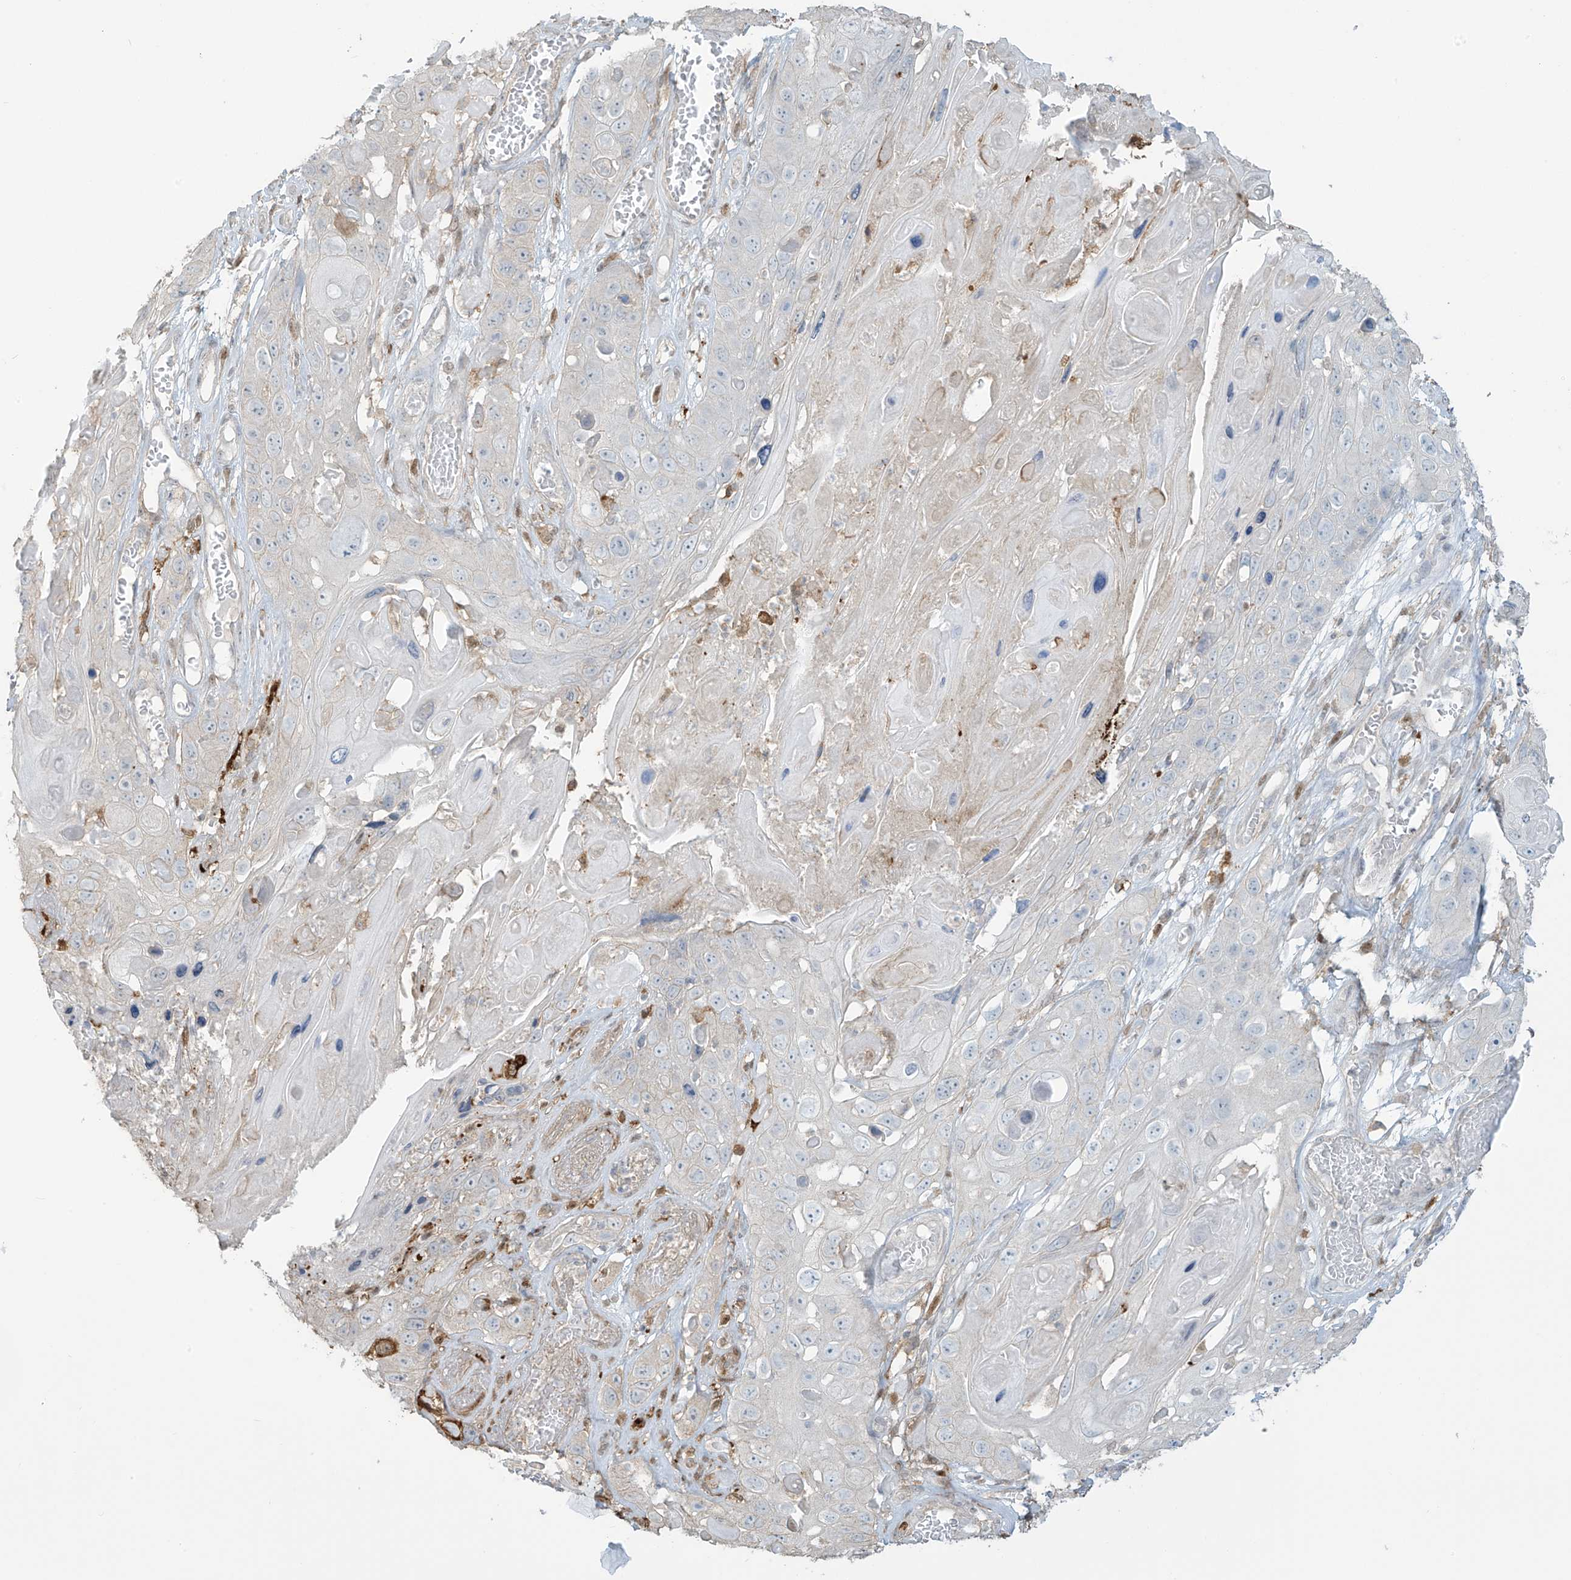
{"staining": {"intensity": "negative", "quantity": "none", "location": "none"}, "tissue": "skin cancer", "cell_type": "Tumor cells", "image_type": "cancer", "snomed": [{"axis": "morphology", "description": "Squamous cell carcinoma, NOS"}, {"axis": "topography", "description": "Skin"}], "caption": "Immunohistochemistry of squamous cell carcinoma (skin) shows no staining in tumor cells.", "gene": "TAGAP", "patient": {"sex": "male", "age": 55}}